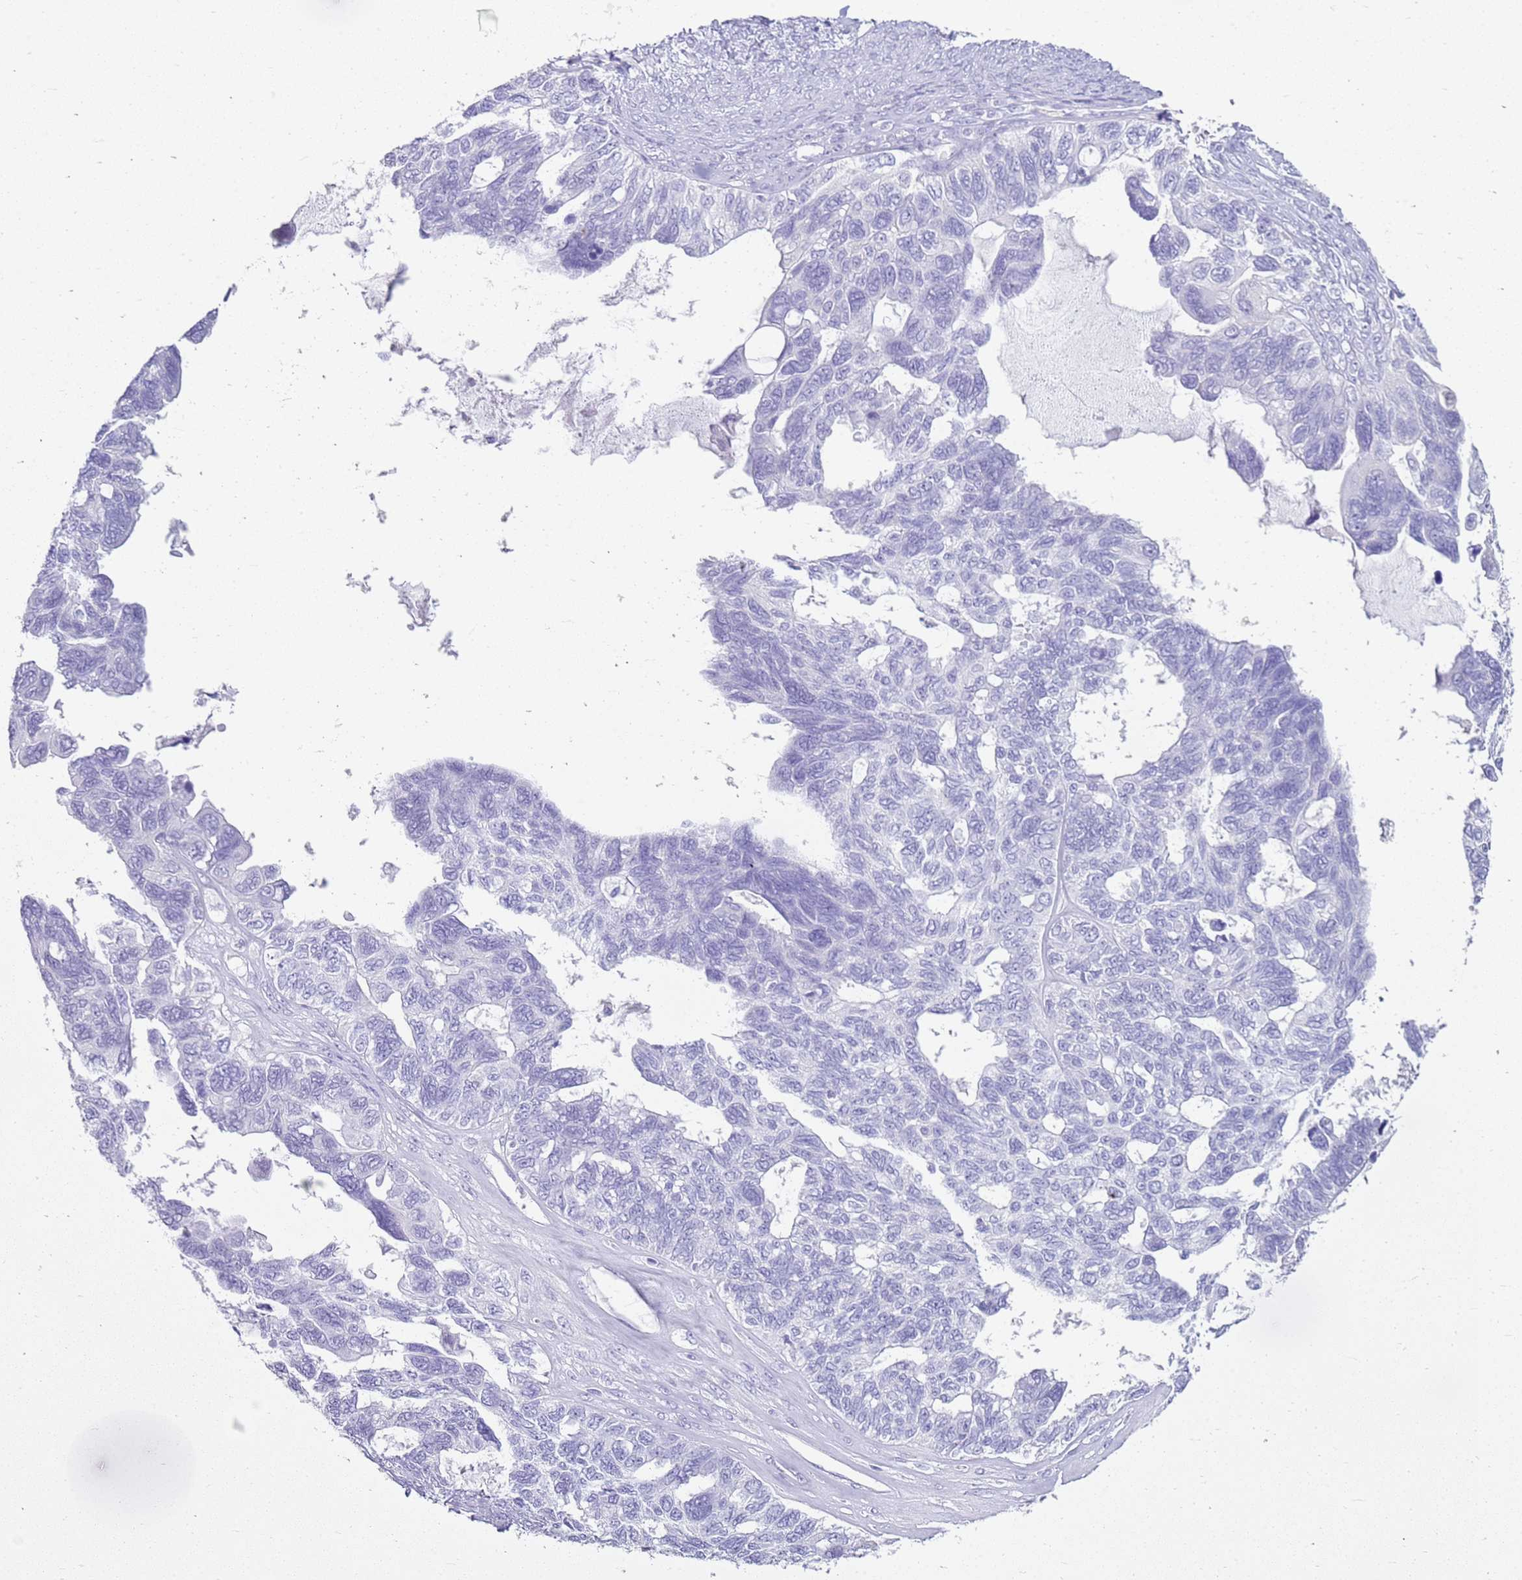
{"staining": {"intensity": "negative", "quantity": "none", "location": "none"}, "tissue": "ovarian cancer", "cell_type": "Tumor cells", "image_type": "cancer", "snomed": [{"axis": "morphology", "description": "Cystadenocarcinoma, serous, NOS"}, {"axis": "topography", "description": "Ovary"}], "caption": "The image shows no significant positivity in tumor cells of ovarian serous cystadenocarcinoma. (DAB (3,3'-diaminobenzidine) immunohistochemistry (IHC) with hematoxylin counter stain).", "gene": "CA8", "patient": {"sex": "female", "age": 79}}